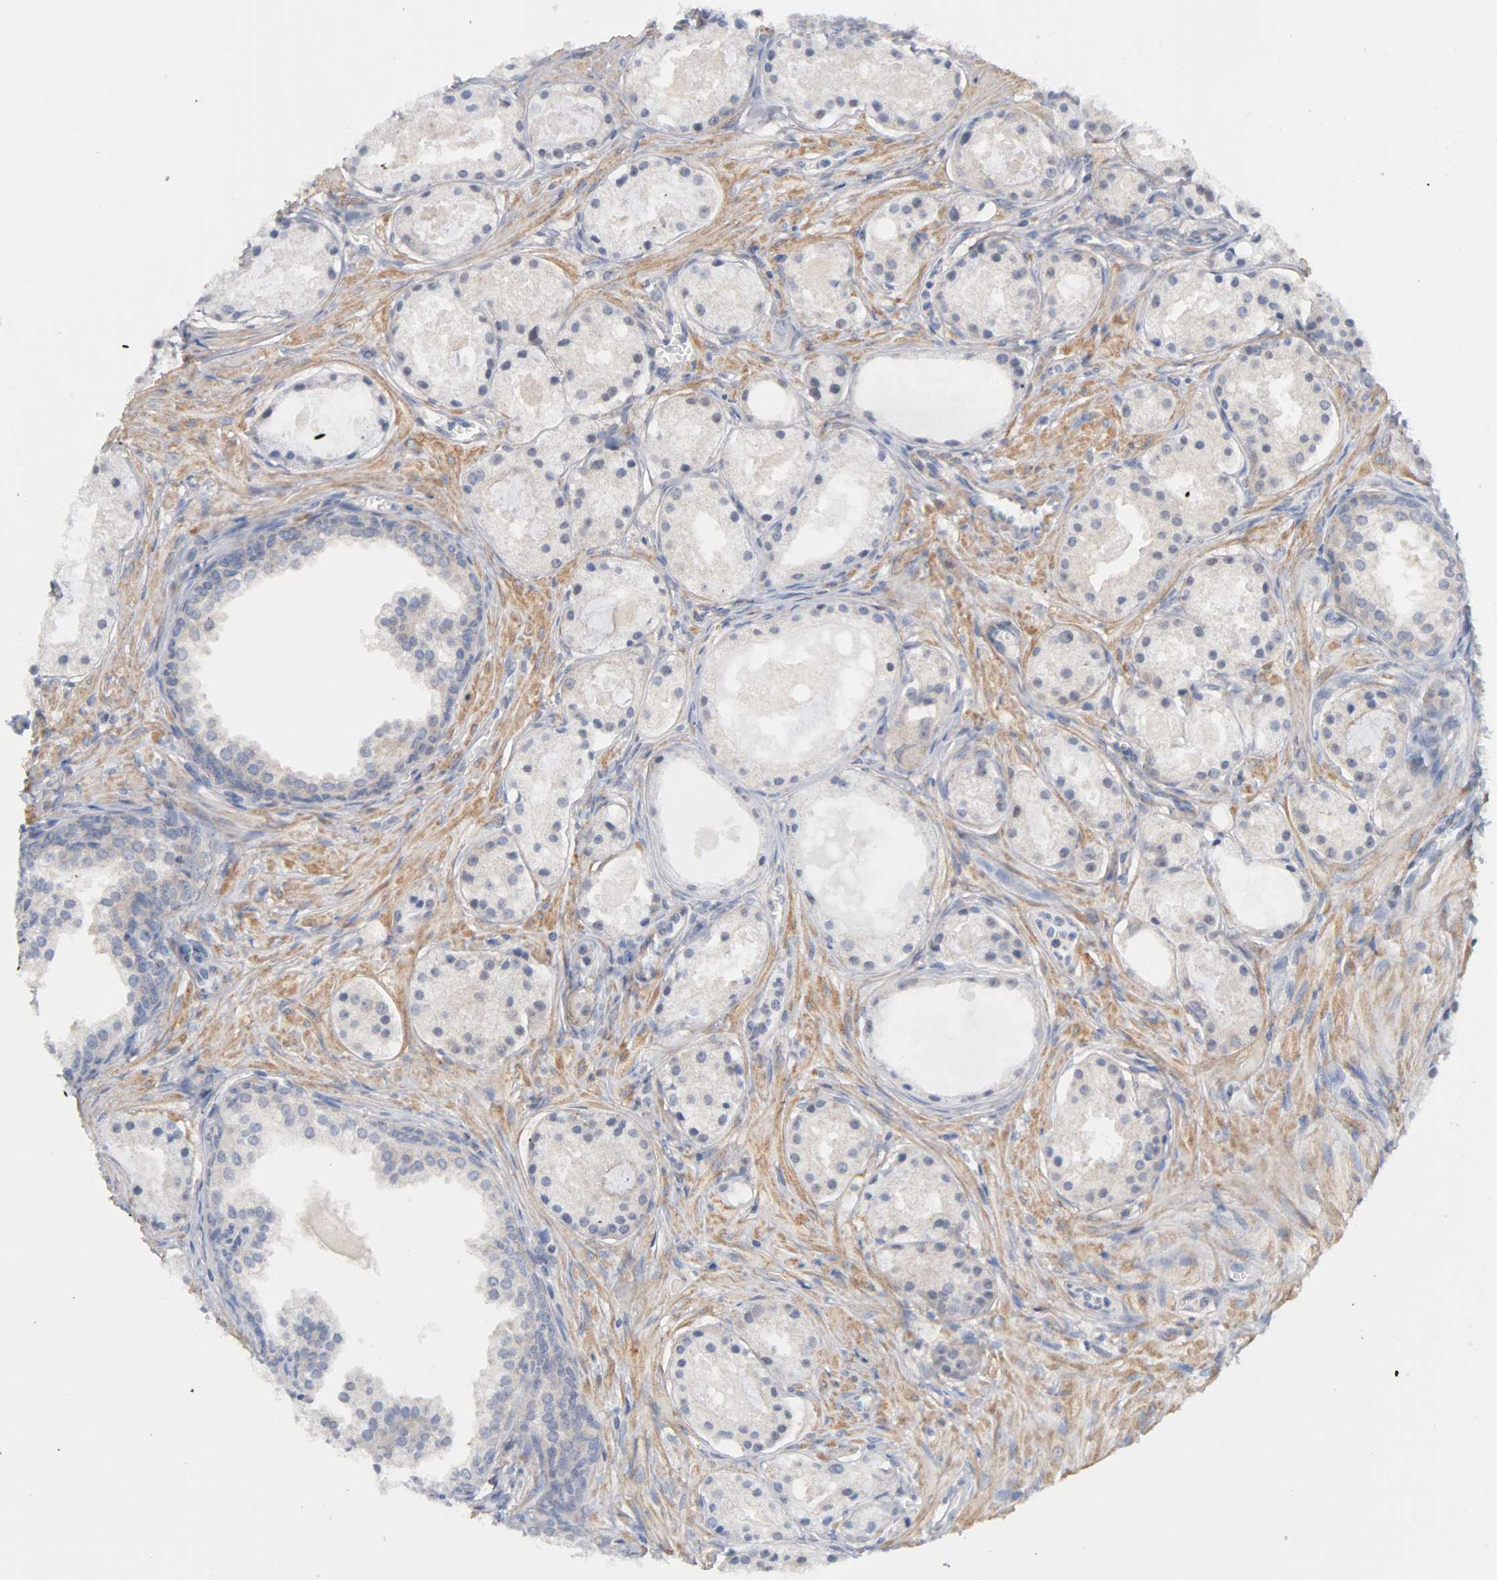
{"staining": {"intensity": "moderate", "quantity": "25%-75%", "location": "cytoplasmic/membranous,nuclear"}, "tissue": "prostate cancer", "cell_type": "Tumor cells", "image_type": "cancer", "snomed": [{"axis": "morphology", "description": "Adenocarcinoma, Low grade"}, {"axis": "topography", "description": "Prostate"}], "caption": "This histopathology image displays immunohistochemistry staining of prostate cancer, with medium moderate cytoplasmic/membranous and nuclear expression in about 25%-75% of tumor cells.", "gene": "UBE2M", "patient": {"sex": "male", "age": 57}}